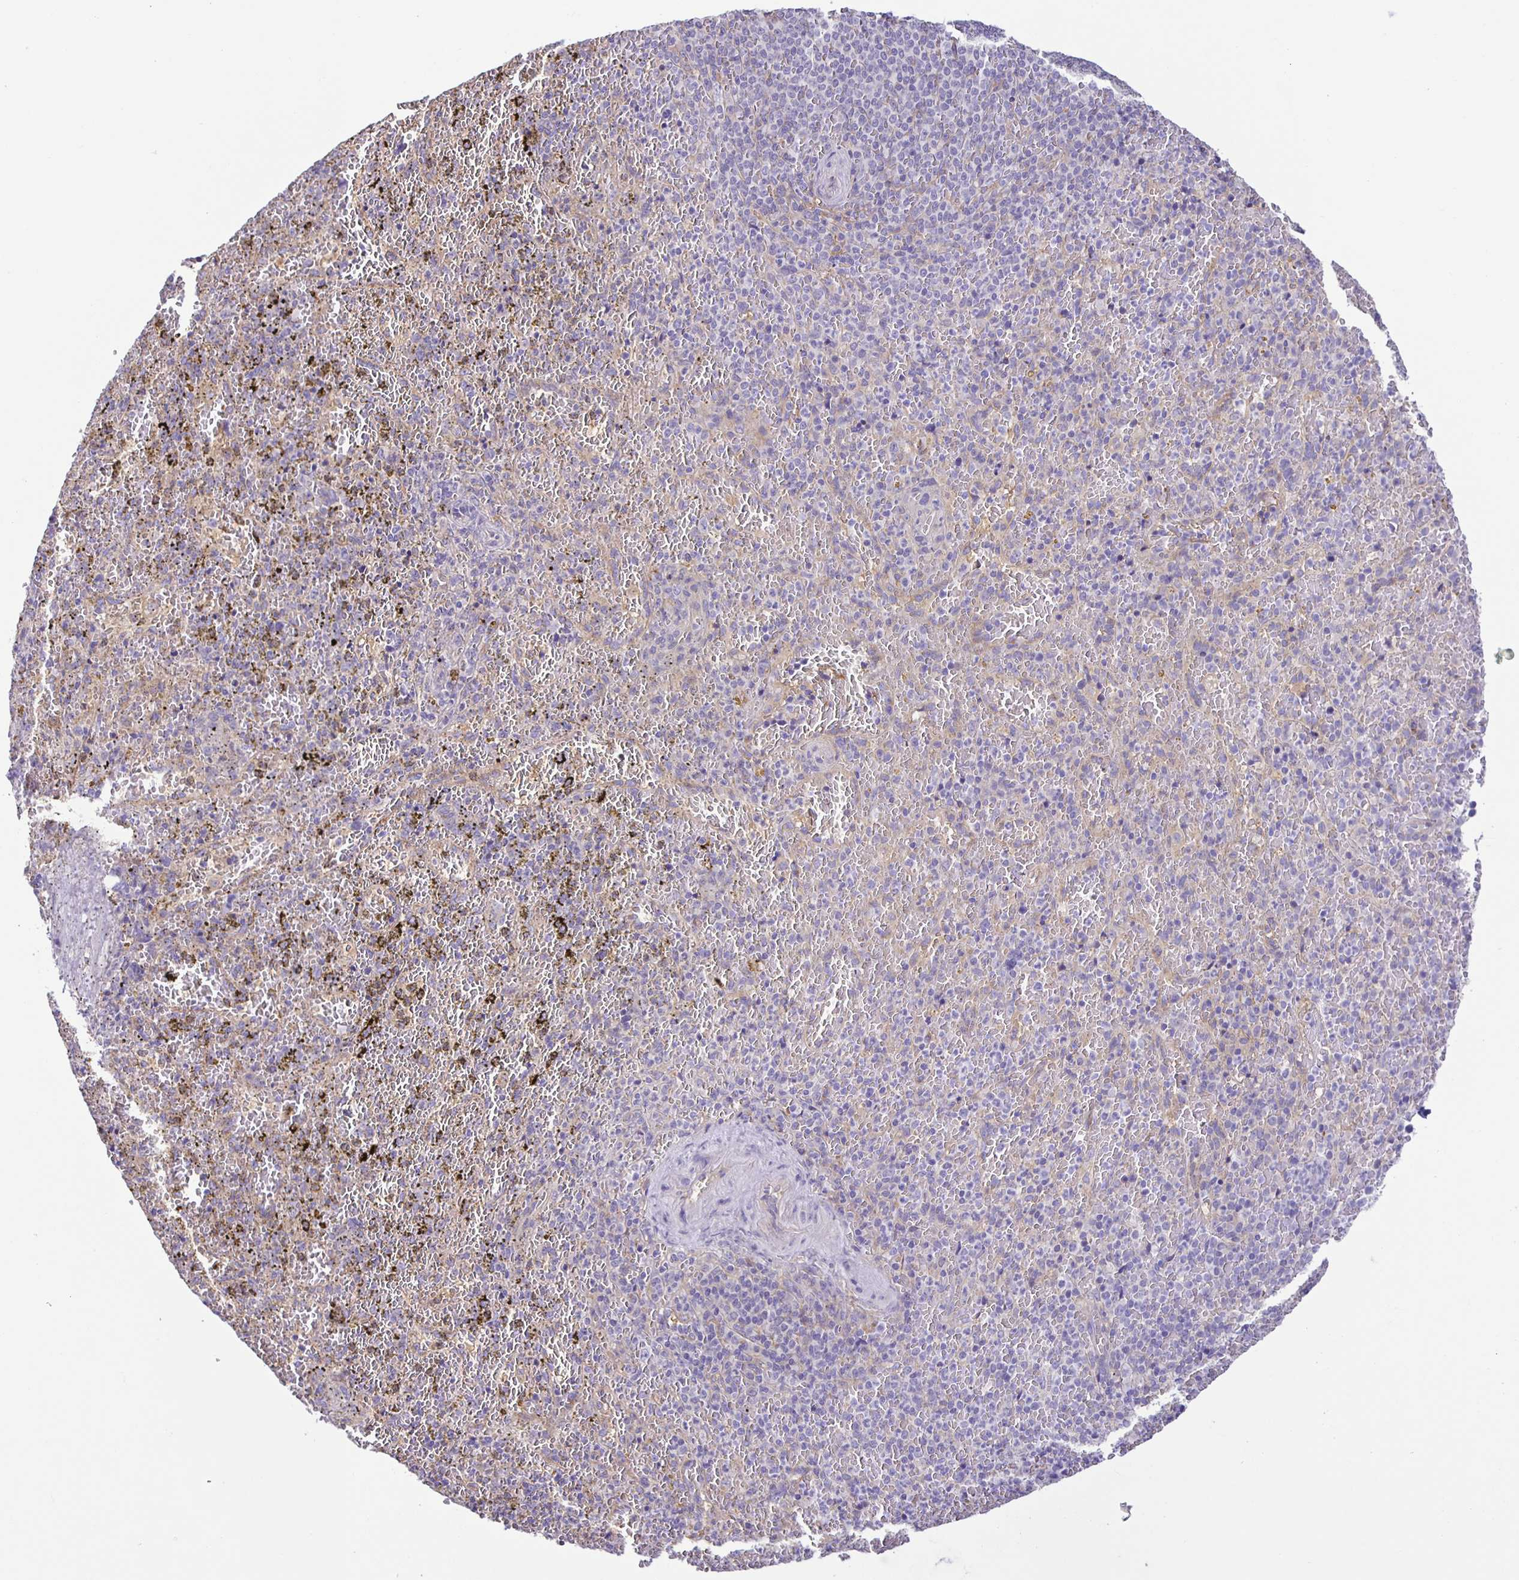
{"staining": {"intensity": "negative", "quantity": "none", "location": "none"}, "tissue": "spleen", "cell_type": "Cells in red pulp", "image_type": "normal", "snomed": [{"axis": "morphology", "description": "Normal tissue, NOS"}, {"axis": "topography", "description": "Spleen"}], "caption": "Immunohistochemical staining of normal human spleen exhibits no significant staining in cells in red pulp. Nuclei are stained in blue.", "gene": "BOLL", "patient": {"sex": "female", "age": 50}}